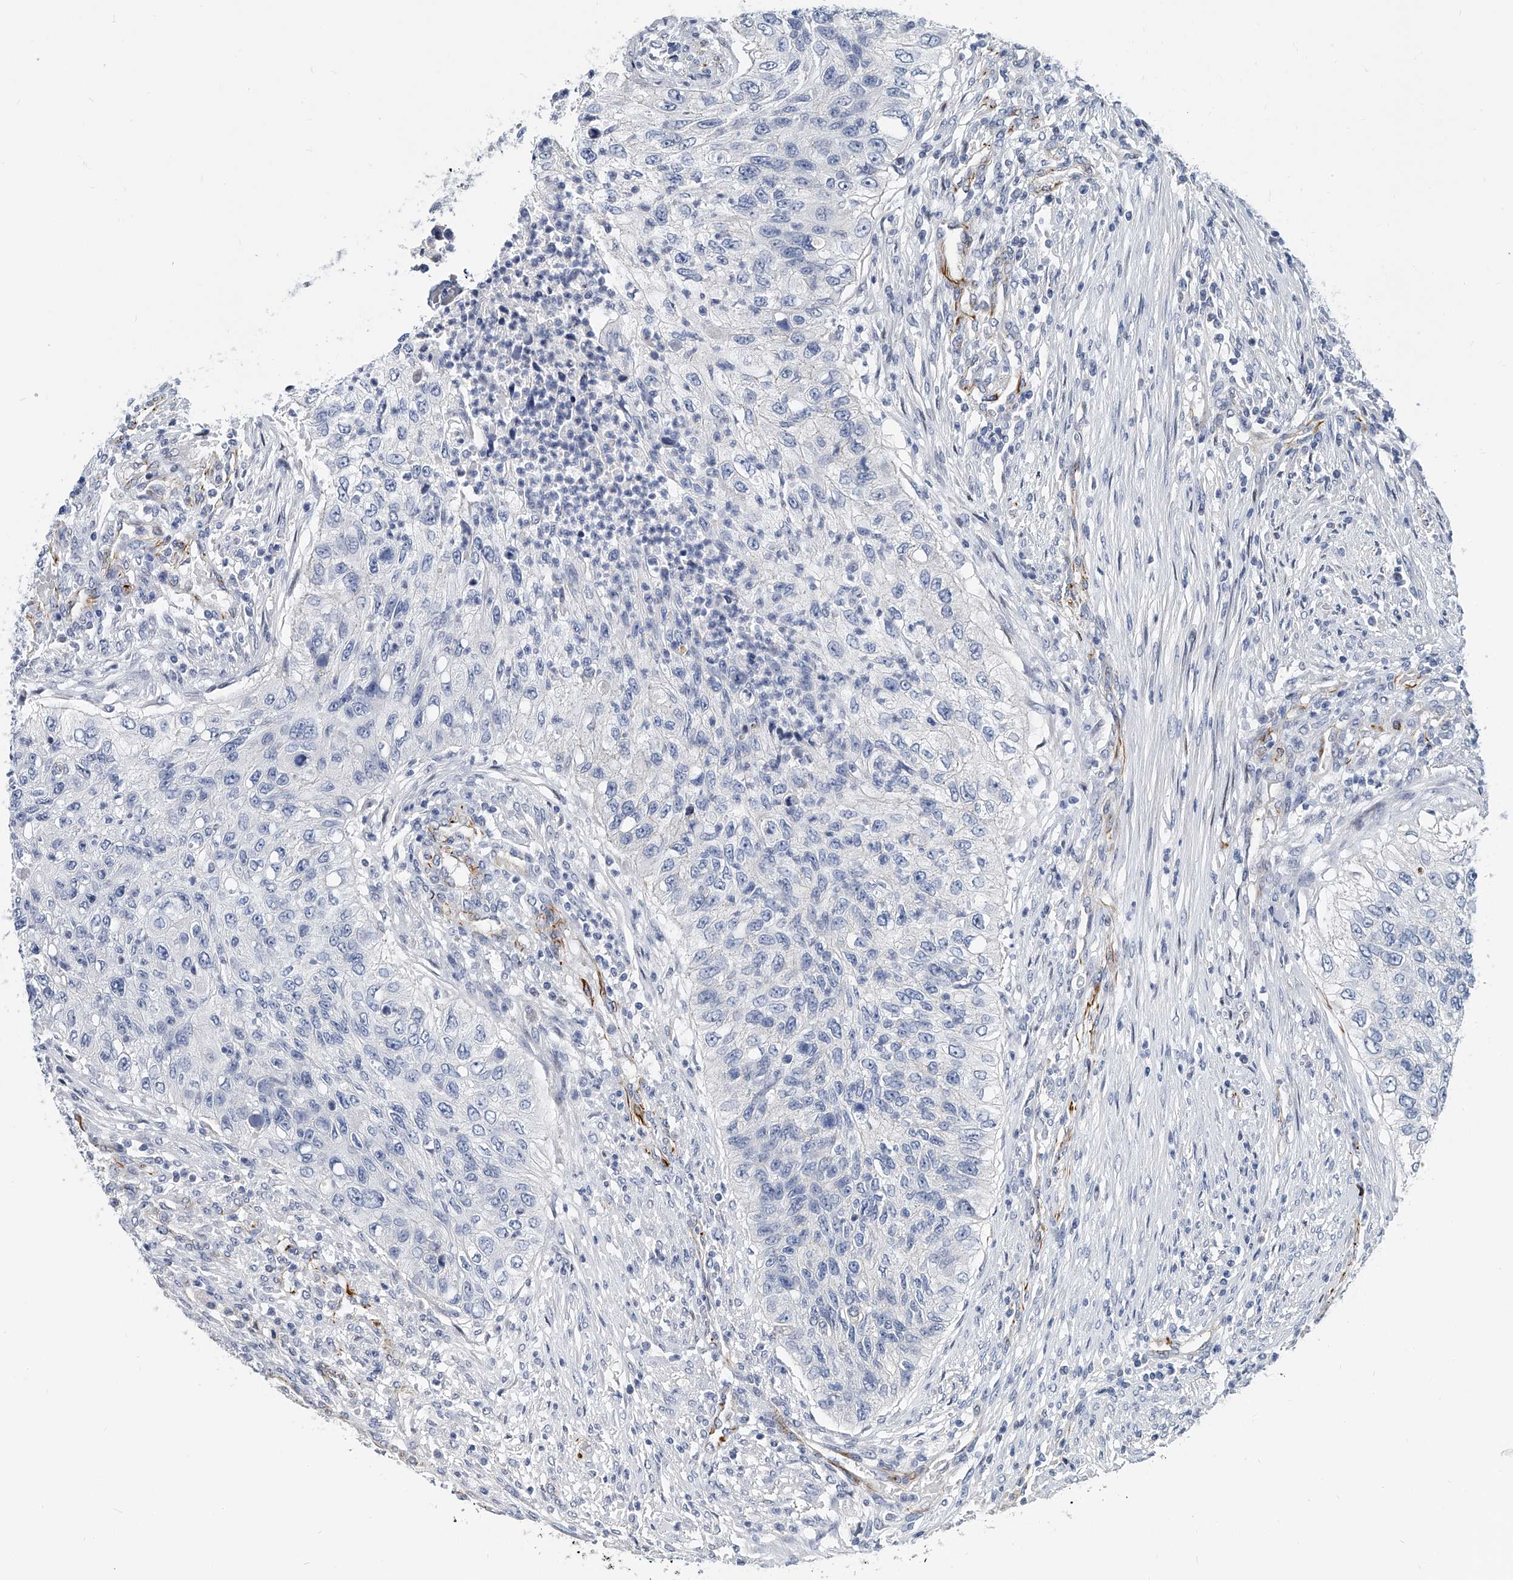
{"staining": {"intensity": "negative", "quantity": "none", "location": "none"}, "tissue": "urothelial cancer", "cell_type": "Tumor cells", "image_type": "cancer", "snomed": [{"axis": "morphology", "description": "Urothelial carcinoma, High grade"}, {"axis": "topography", "description": "Urinary bladder"}], "caption": "This histopathology image is of high-grade urothelial carcinoma stained with IHC to label a protein in brown with the nuclei are counter-stained blue. There is no expression in tumor cells.", "gene": "KIRREL1", "patient": {"sex": "female", "age": 60}}